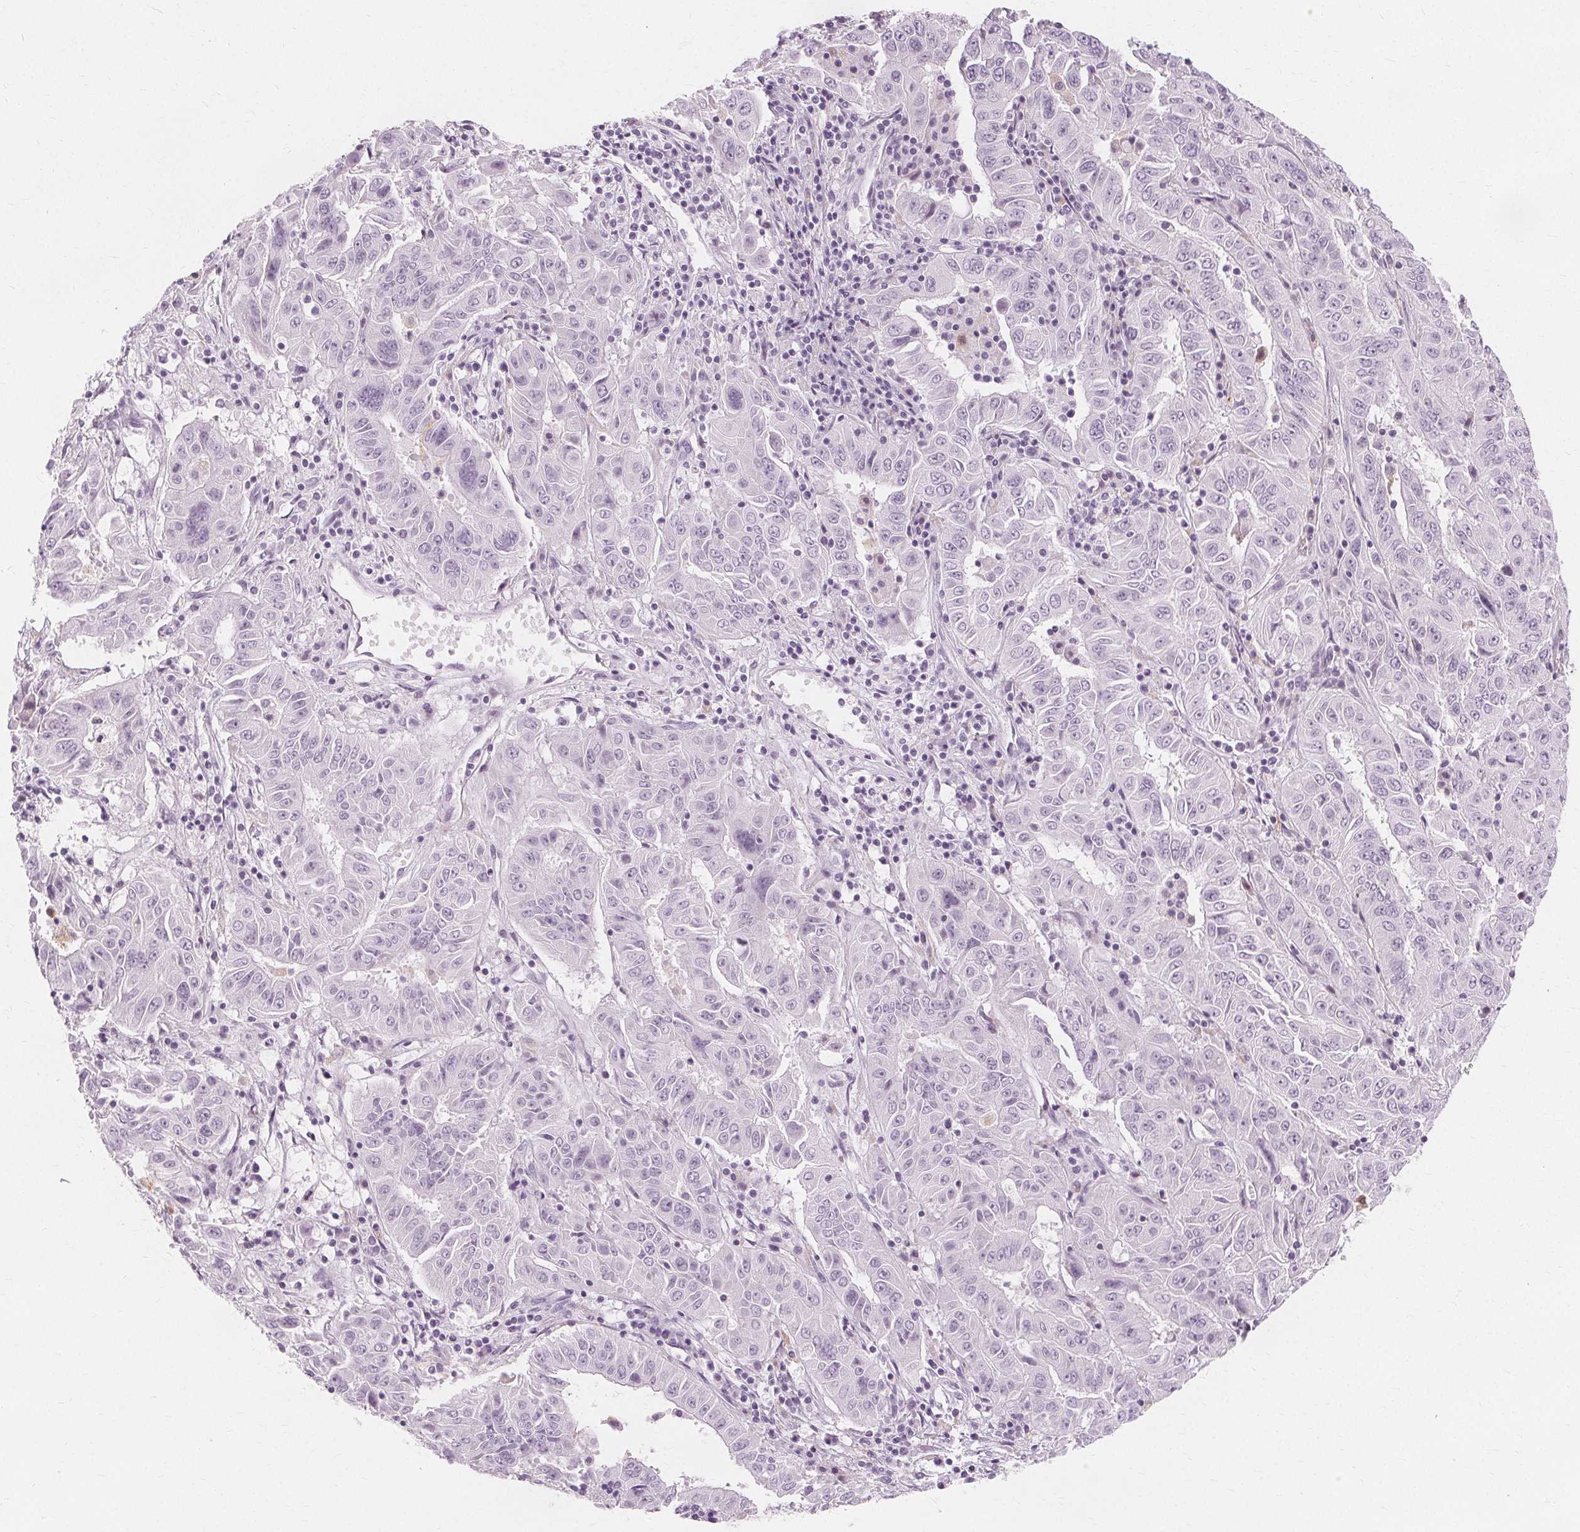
{"staining": {"intensity": "negative", "quantity": "none", "location": "none"}, "tissue": "pancreatic cancer", "cell_type": "Tumor cells", "image_type": "cancer", "snomed": [{"axis": "morphology", "description": "Adenocarcinoma, NOS"}, {"axis": "topography", "description": "Pancreas"}], "caption": "Image shows no significant protein staining in tumor cells of pancreatic adenocarcinoma.", "gene": "TFF1", "patient": {"sex": "male", "age": 63}}